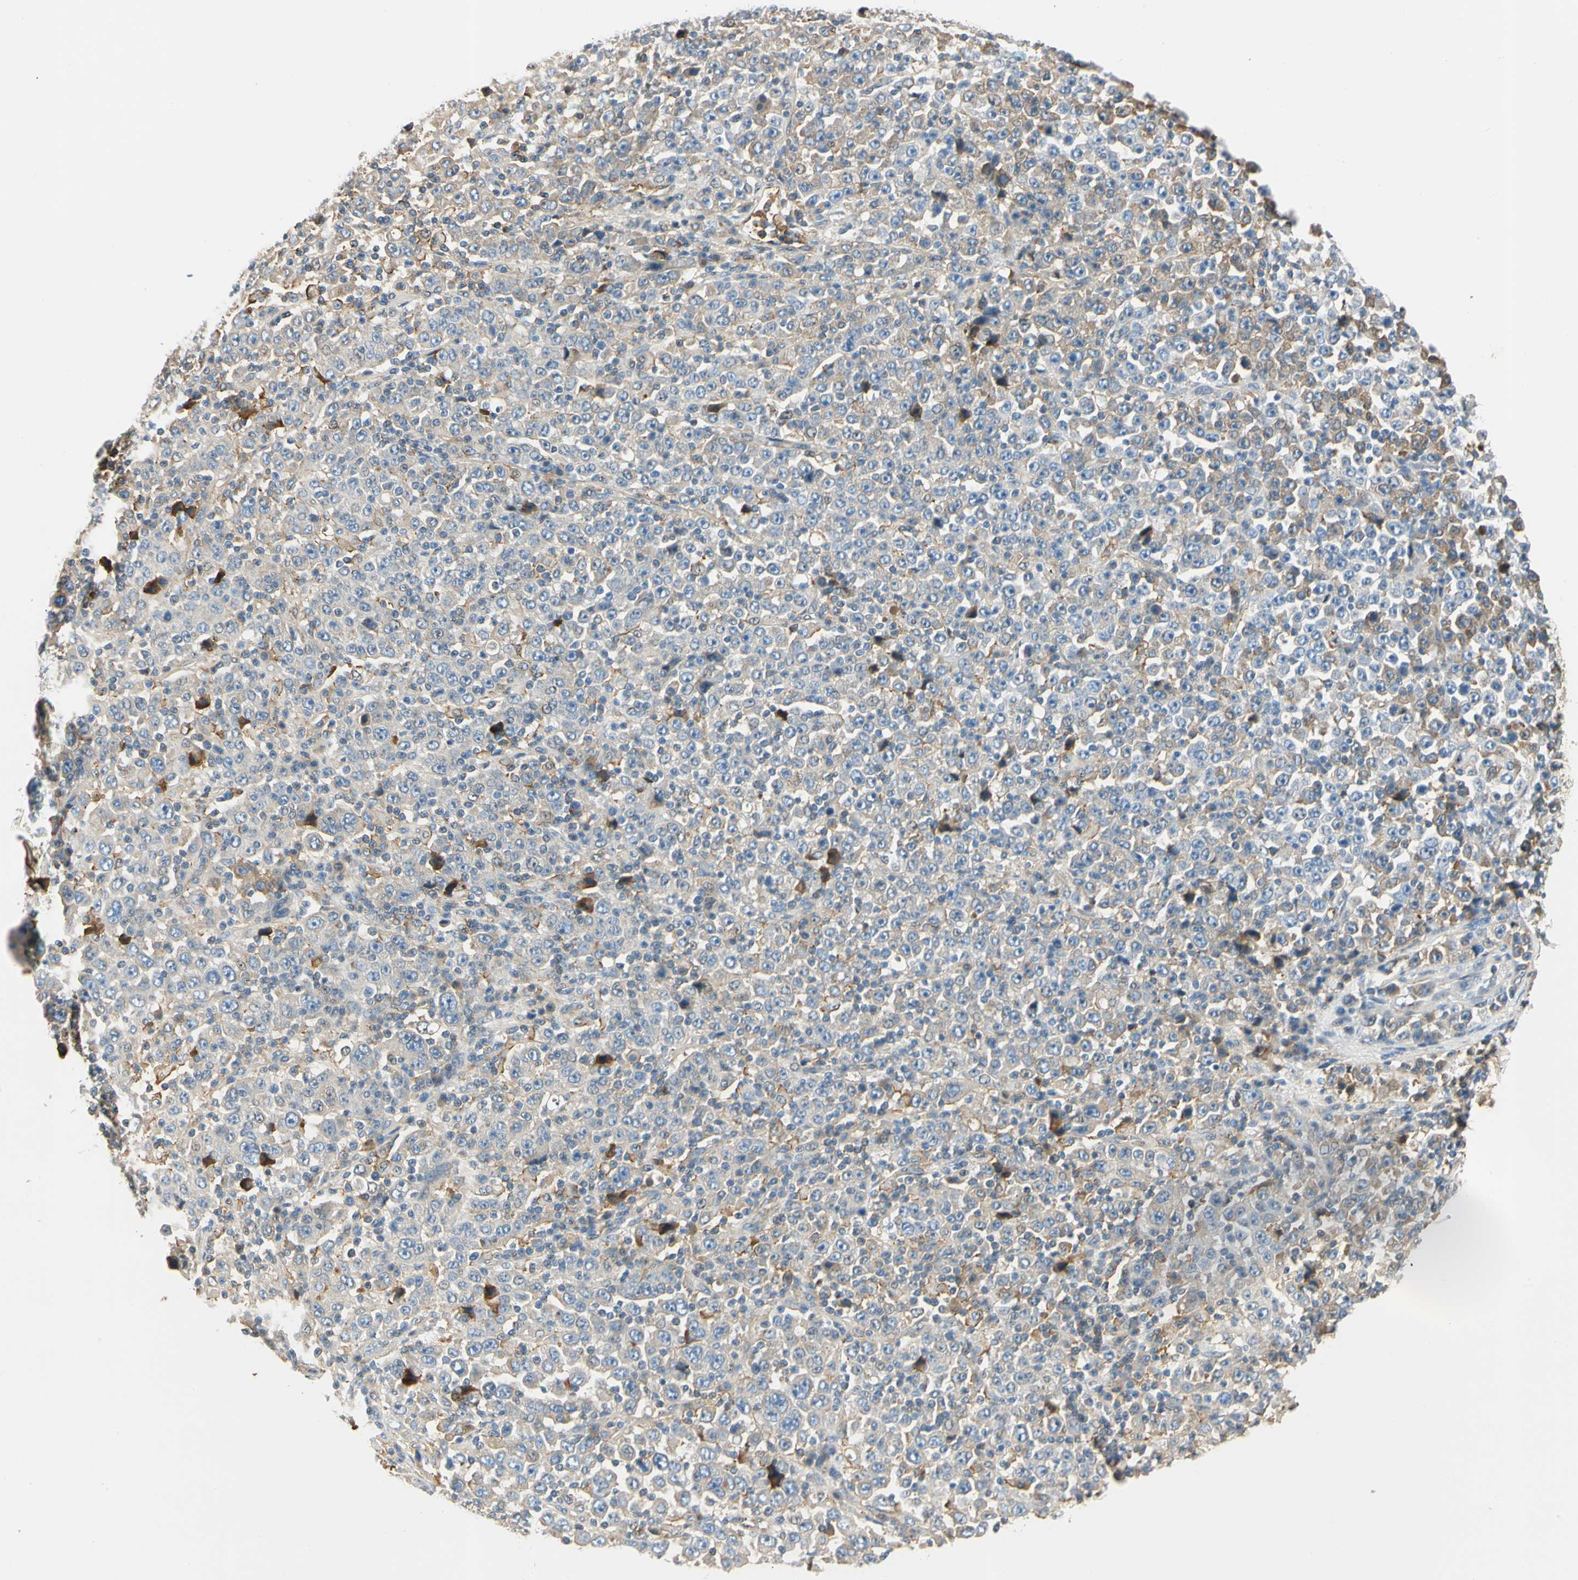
{"staining": {"intensity": "weak", "quantity": ">75%", "location": "cytoplasmic/membranous"}, "tissue": "stomach cancer", "cell_type": "Tumor cells", "image_type": "cancer", "snomed": [{"axis": "morphology", "description": "Normal tissue, NOS"}, {"axis": "morphology", "description": "Adenocarcinoma, NOS"}, {"axis": "topography", "description": "Stomach, upper"}, {"axis": "topography", "description": "Stomach"}], "caption": "Human adenocarcinoma (stomach) stained for a protein (brown) reveals weak cytoplasmic/membranous positive positivity in about >75% of tumor cells.", "gene": "LAMB3", "patient": {"sex": "male", "age": 59}}